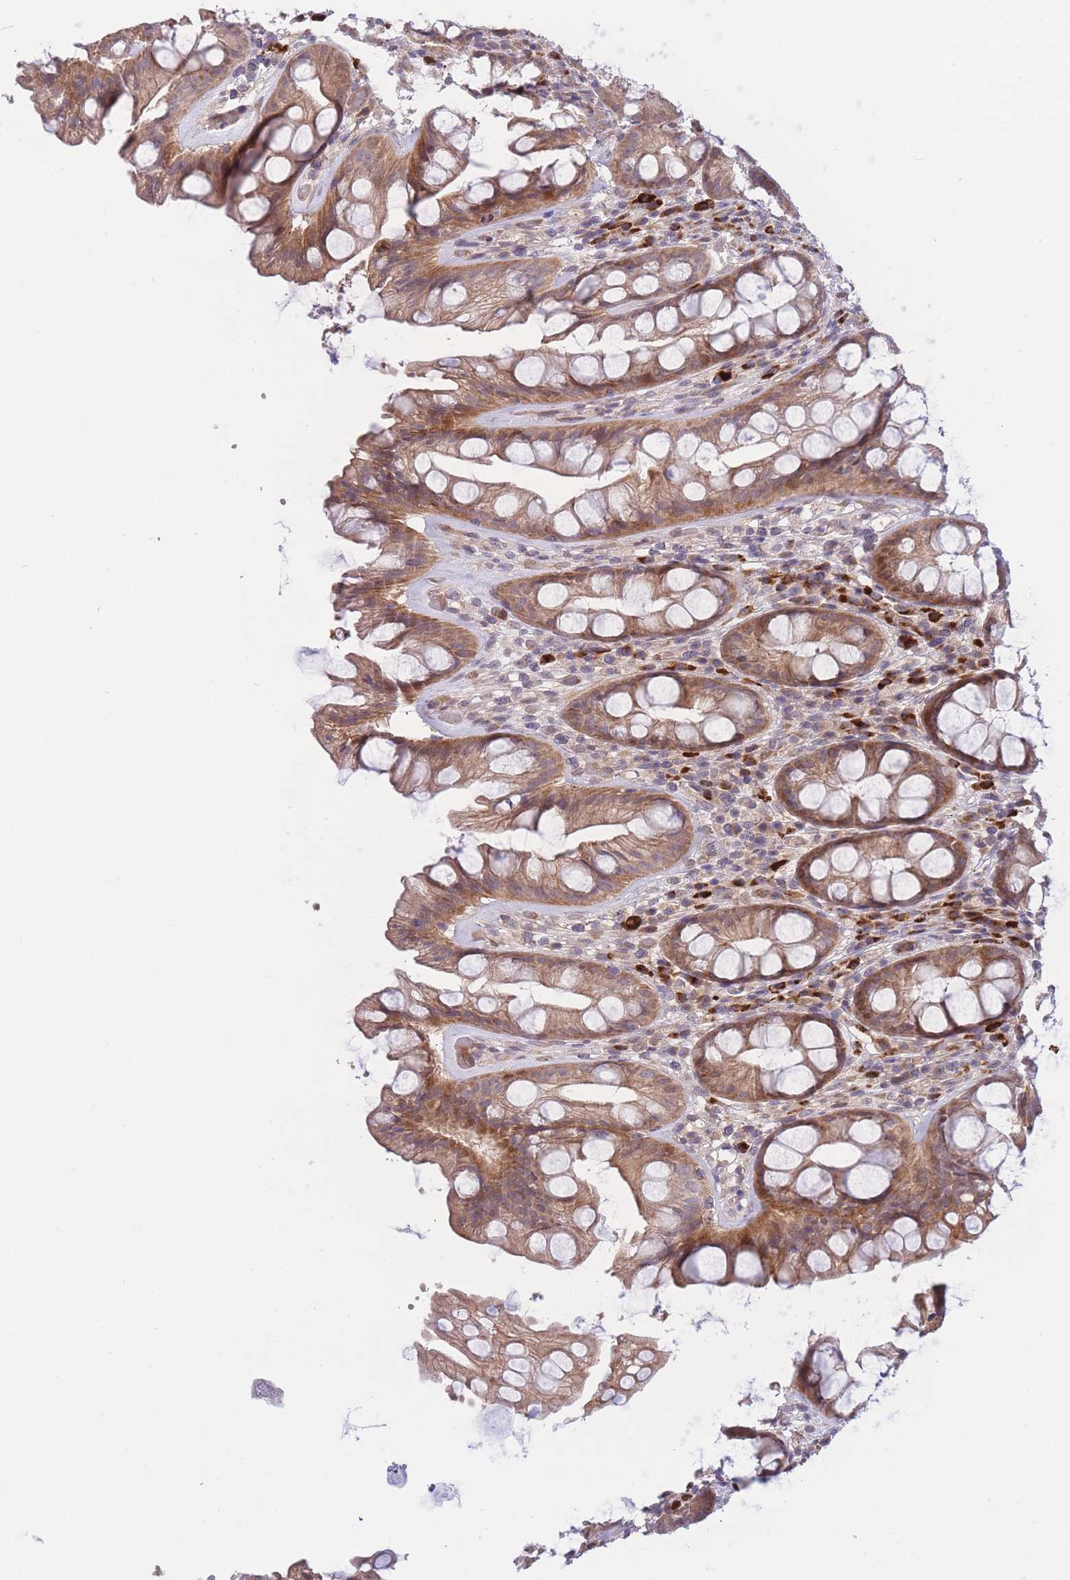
{"staining": {"intensity": "moderate", "quantity": ">75%", "location": "cytoplasmic/membranous"}, "tissue": "rectum", "cell_type": "Glandular cells", "image_type": "normal", "snomed": [{"axis": "morphology", "description": "Normal tissue, NOS"}, {"axis": "topography", "description": "Rectum"}], "caption": "Protein staining of normal rectum demonstrates moderate cytoplasmic/membranous staining in approximately >75% of glandular cells.", "gene": "CDC25B", "patient": {"sex": "male", "age": 74}}